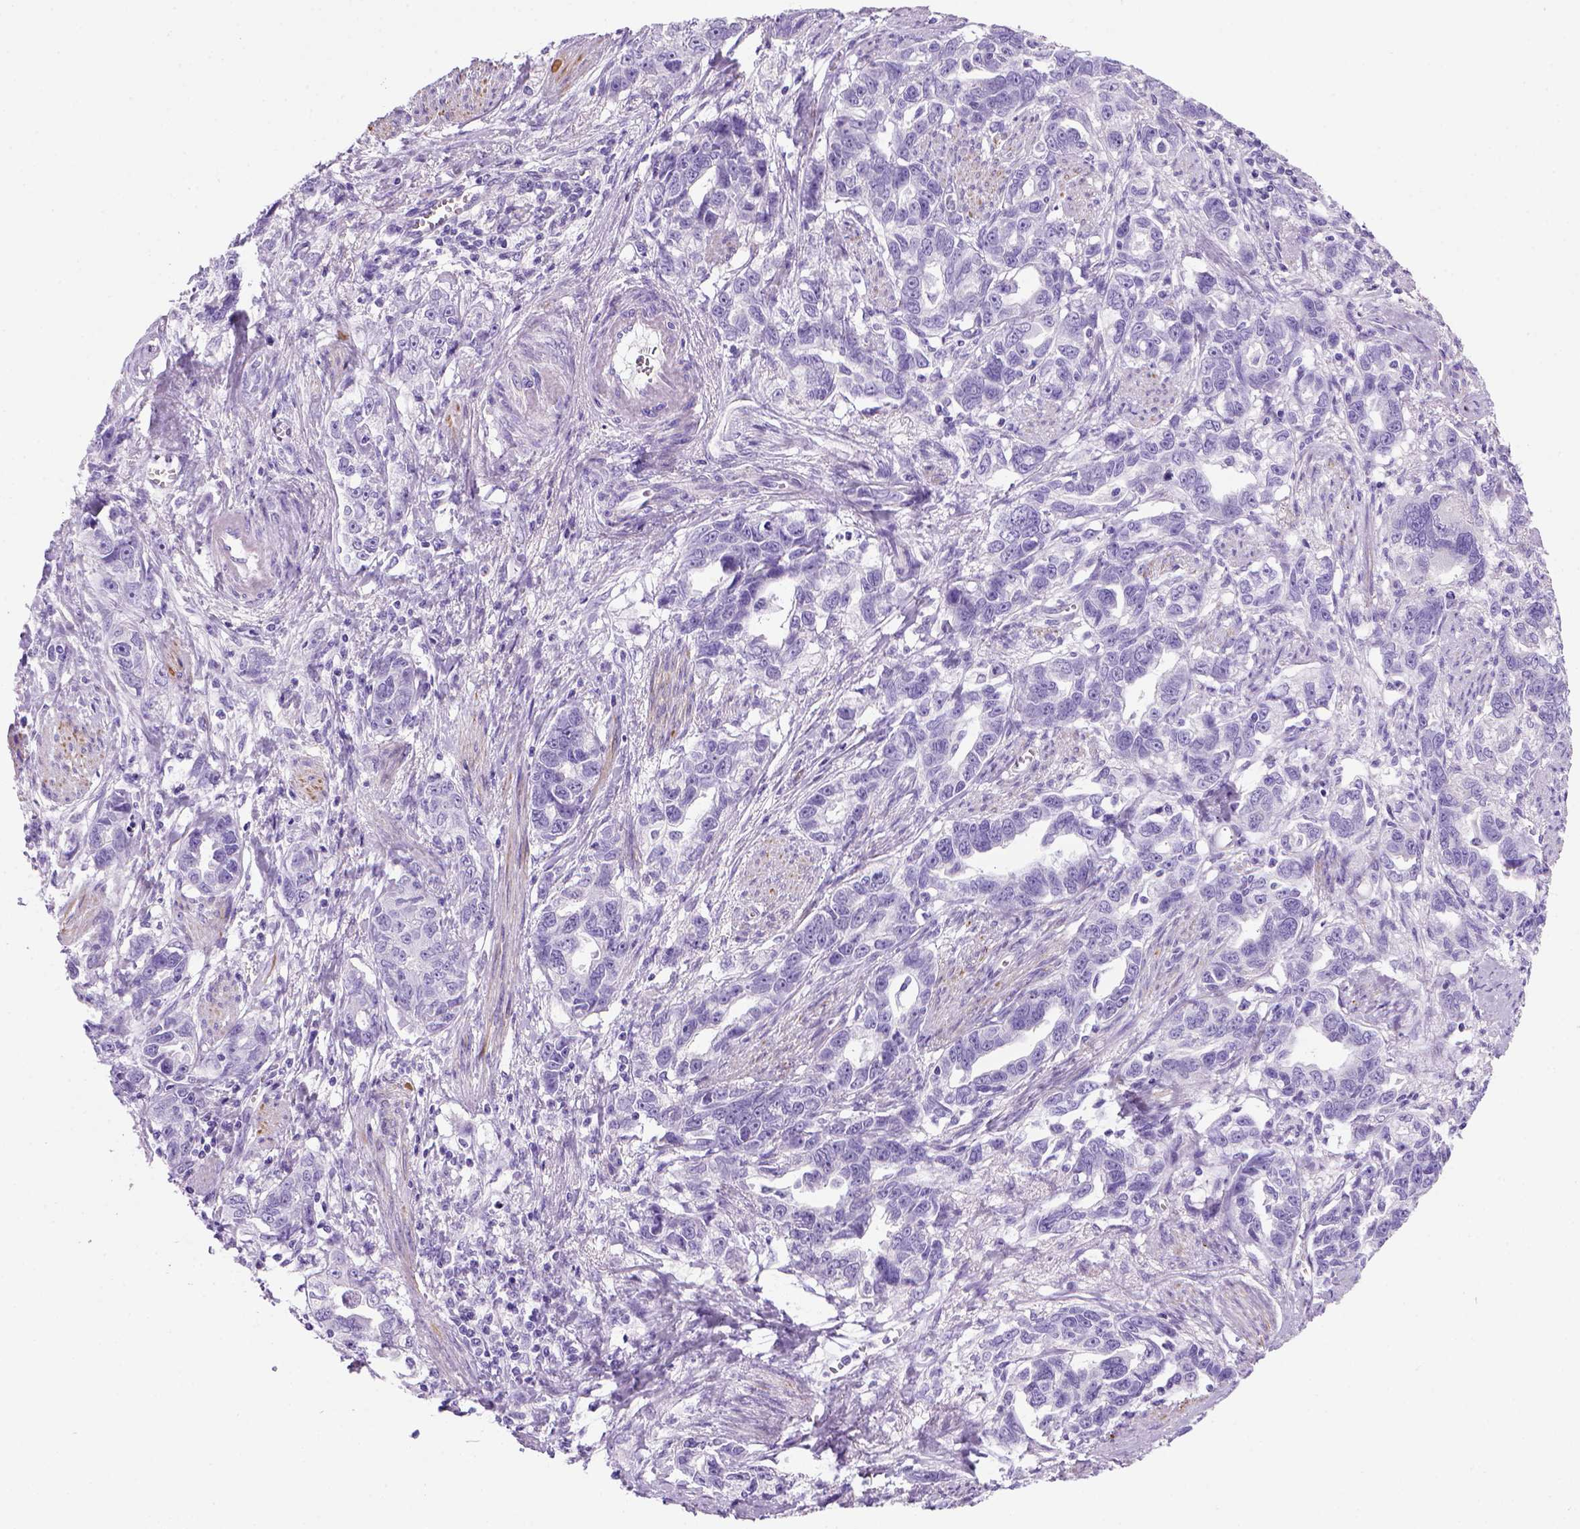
{"staining": {"intensity": "negative", "quantity": "none", "location": "none"}, "tissue": "ovarian cancer", "cell_type": "Tumor cells", "image_type": "cancer", "snomed": [{"axis": "morphology", "description": "Cystadenocarcinoma, serous, NOS"}, {"axis": "topography", "description": "Ovary"}], "caption": "There is no significant expression in tumor cells of ovarian cancer (serous cystadenocarcinoma).", "gene": "ARHGEF33", "patient": {"sex": "female", "age": 51}}